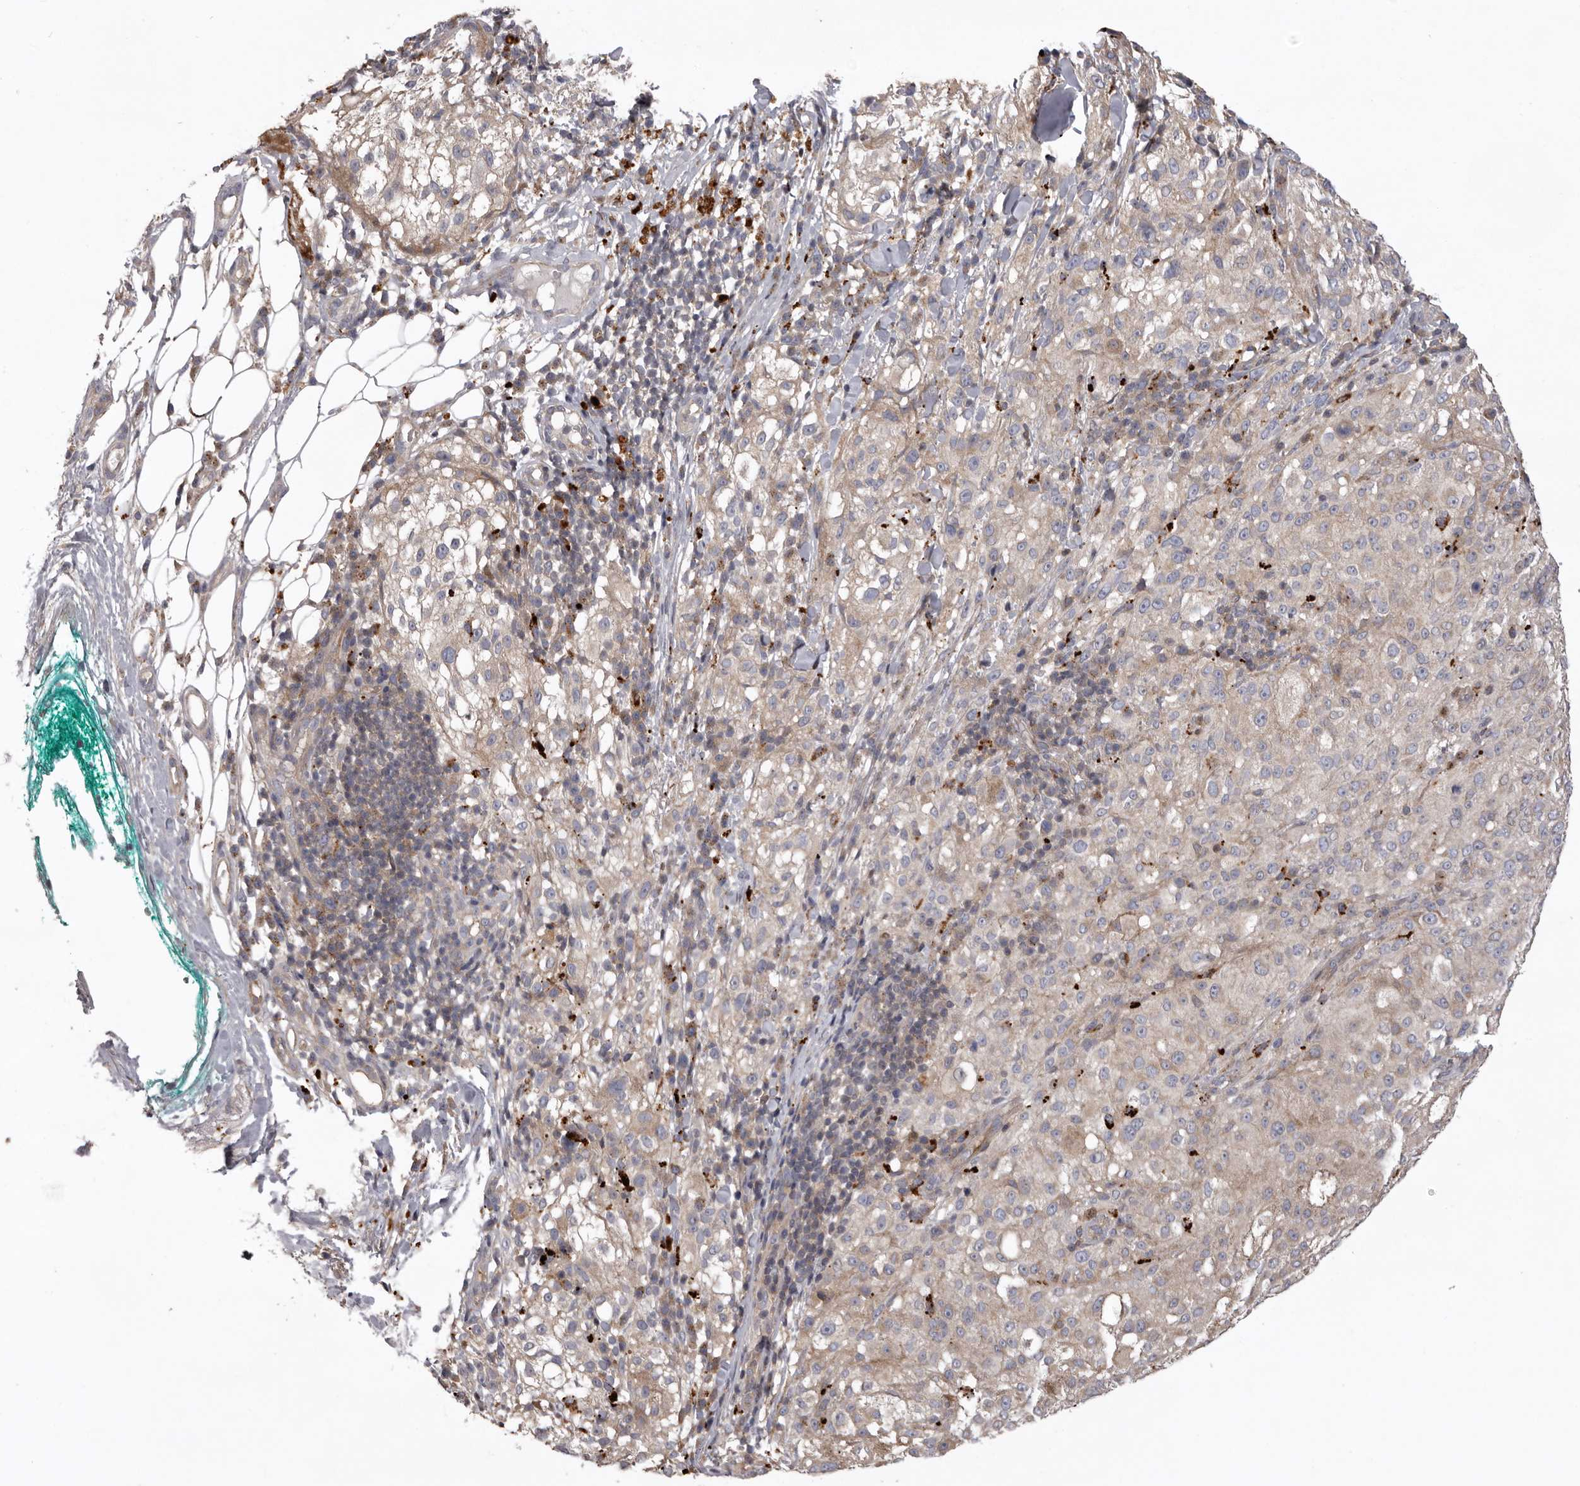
{"staining": {"intensity": "weak", "quantity": "<25%", "location": "cytoplasmic/membranous"}, "tissue": "melanoma", "cell_type": "Tumor cells", "image_type": "cancer", "snomed": [{"axis": "morphology", "description": "Necrosis, NOS"}, {"axis": "morphology", "description": "Malignant melanoma, NOS"}, {"axis": "topography", "description": "Skin"}], "caption": "This is a micrograph of immunohistochemistry staining of malignant melanoma, which shows no staining in tumor cells.", "gene": "WDR47", "patient": {"sex": "female", "age": 87}}